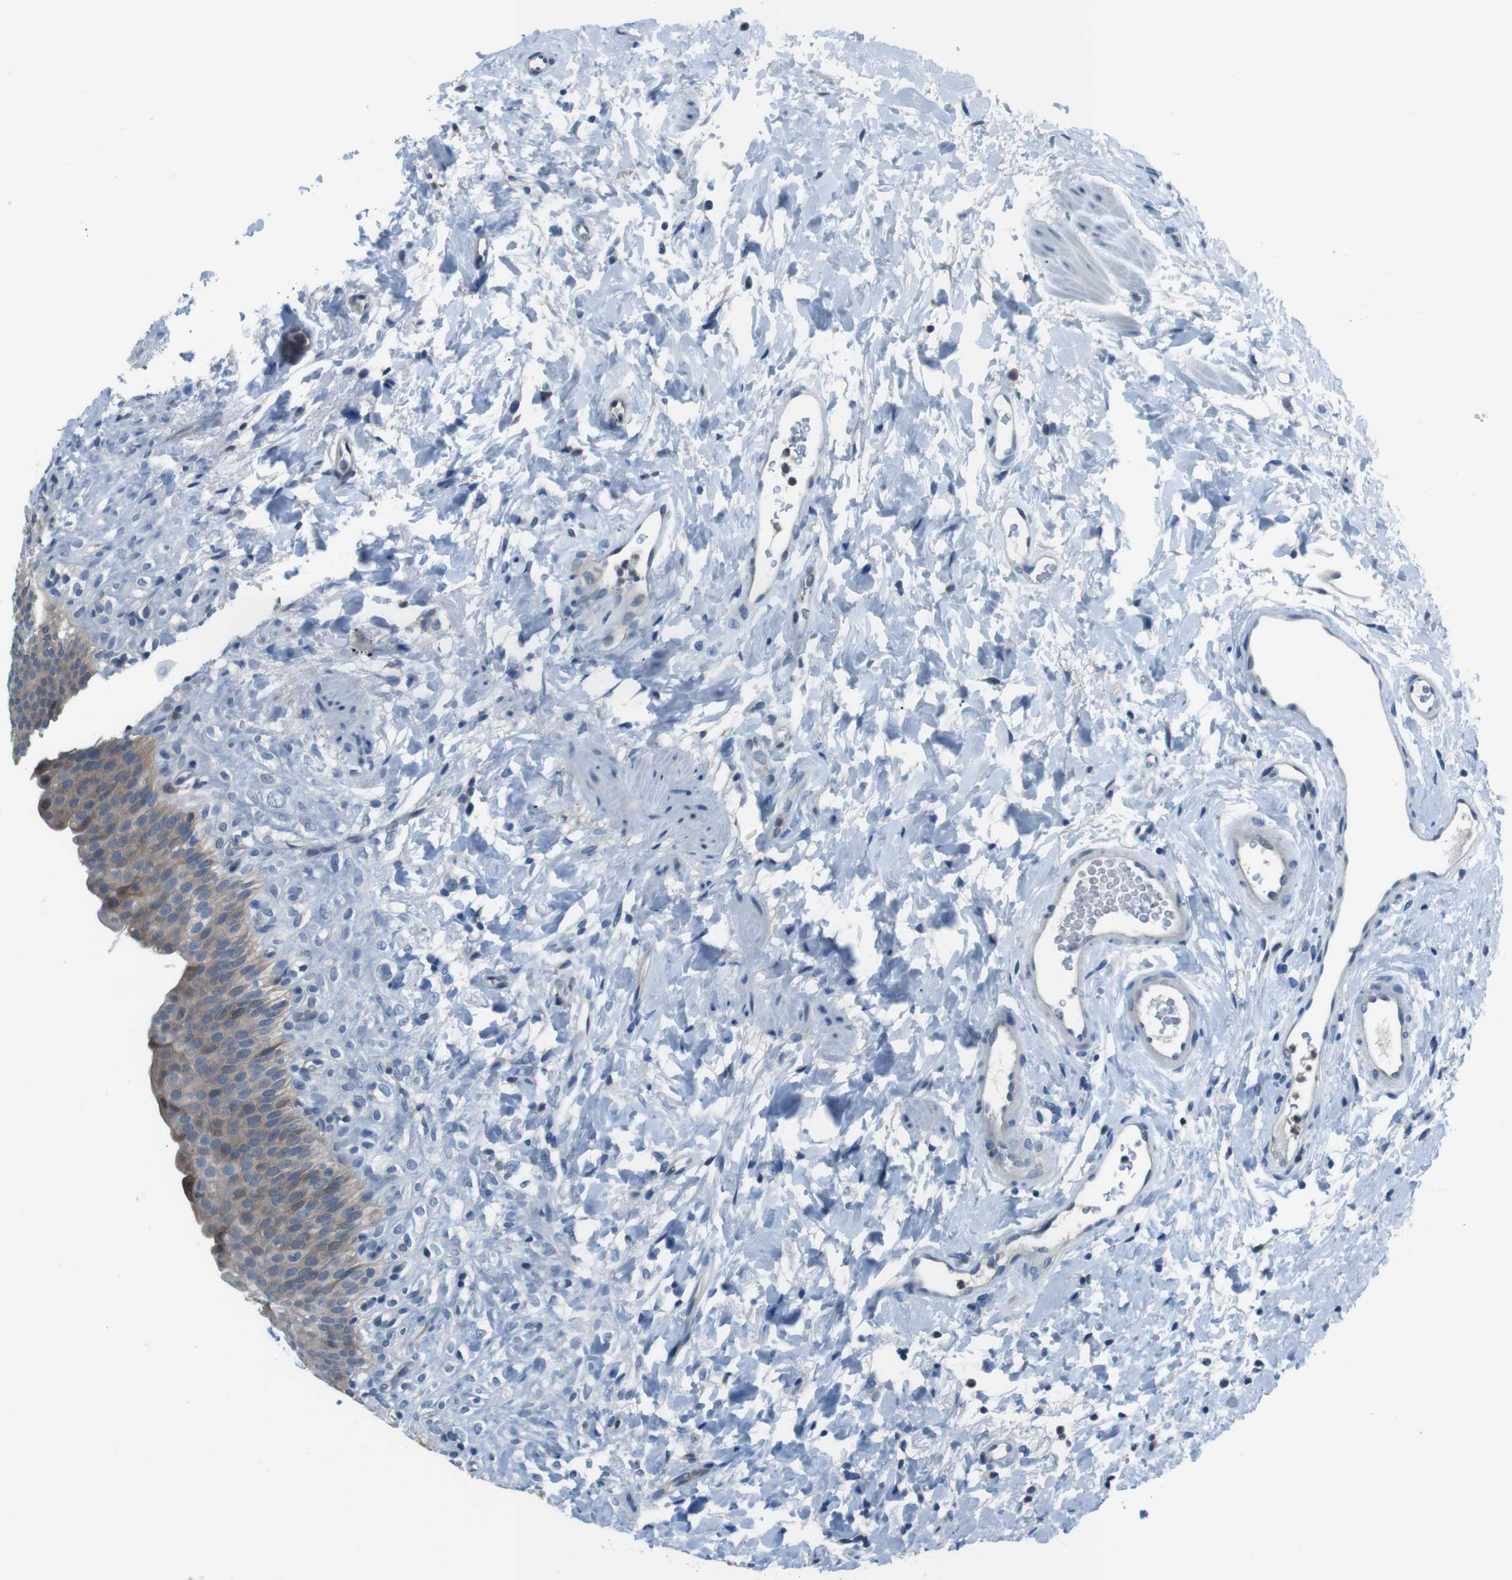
{"staining": {"intensity": "weak", "quantity": "25%-75%", "location": "cytoplasmic/membranous"}, "tissue": "urinary bladder", "cell_type": "Urothelial cells", "image_type": "normal", "snomed": [{"axis": "morphology", "description": "Normal tissue, NOS"}, {"axis": "topography", "description": "Urinary bladder"}], "caption": "Urinary bladder stained for a protein (brown) exhibits weak cytoplasmic/membranous positive positivity in about 25%-75% of urothelial cells.", "gene": "NANOS2", "patient": {"sex": "female", "age": 79}}